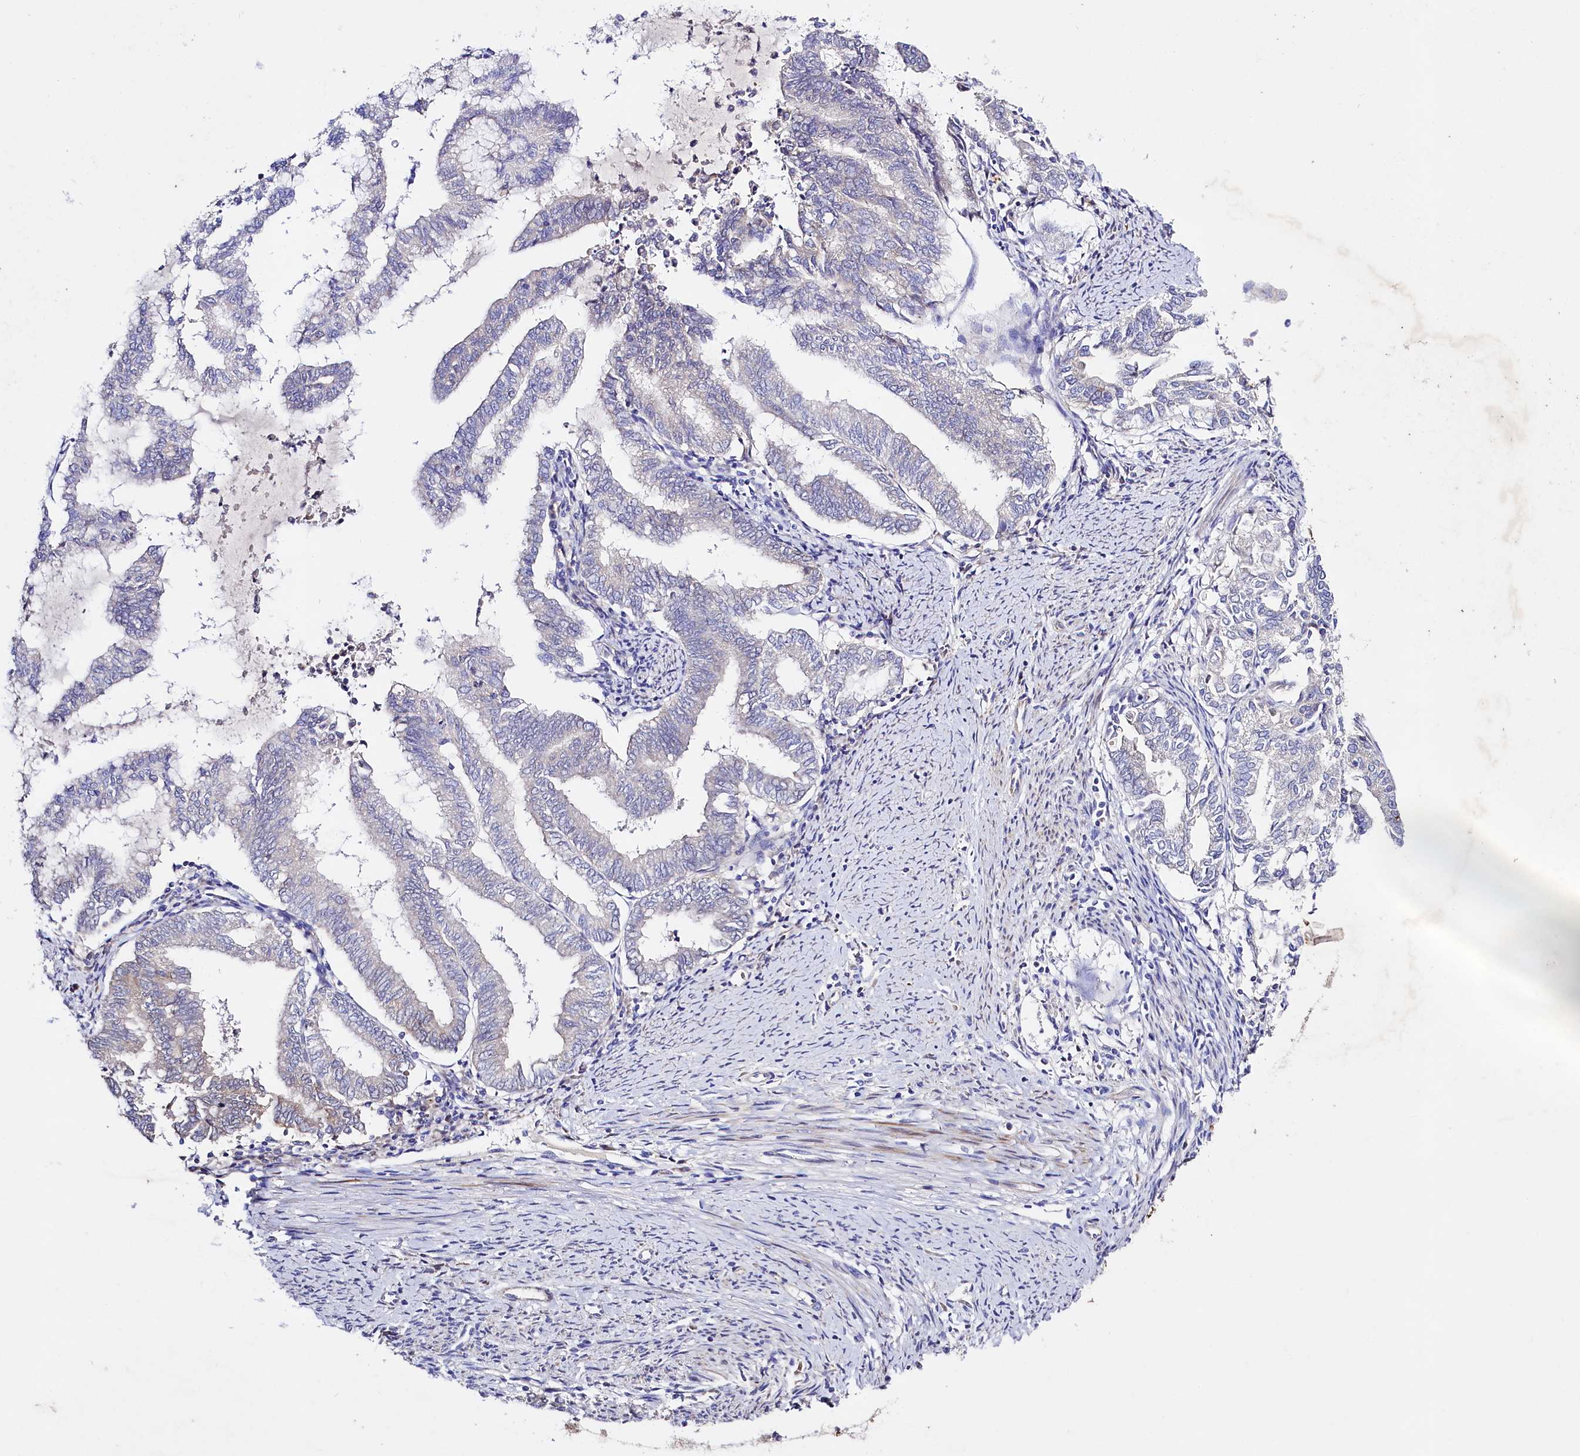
{"staining": {"intensity": "negative", "quantity": "none", "location": "none"}, "tissue": "endometrial cancer", "cell_type": "Tumor cells", "image_type": "cancer", "snomed": [{"axis": "morphology", "description": "Adenocarcinoma, NOS"}, {"axis": "topography", "description": "Endometrium"}], "caption": "The photomicrograph exhibits no significant positivity in tumor cells of adenocarcinoma (endometrial).", "gene": "SLC7A1", "patient": {"sex": "female", "age": 79}}